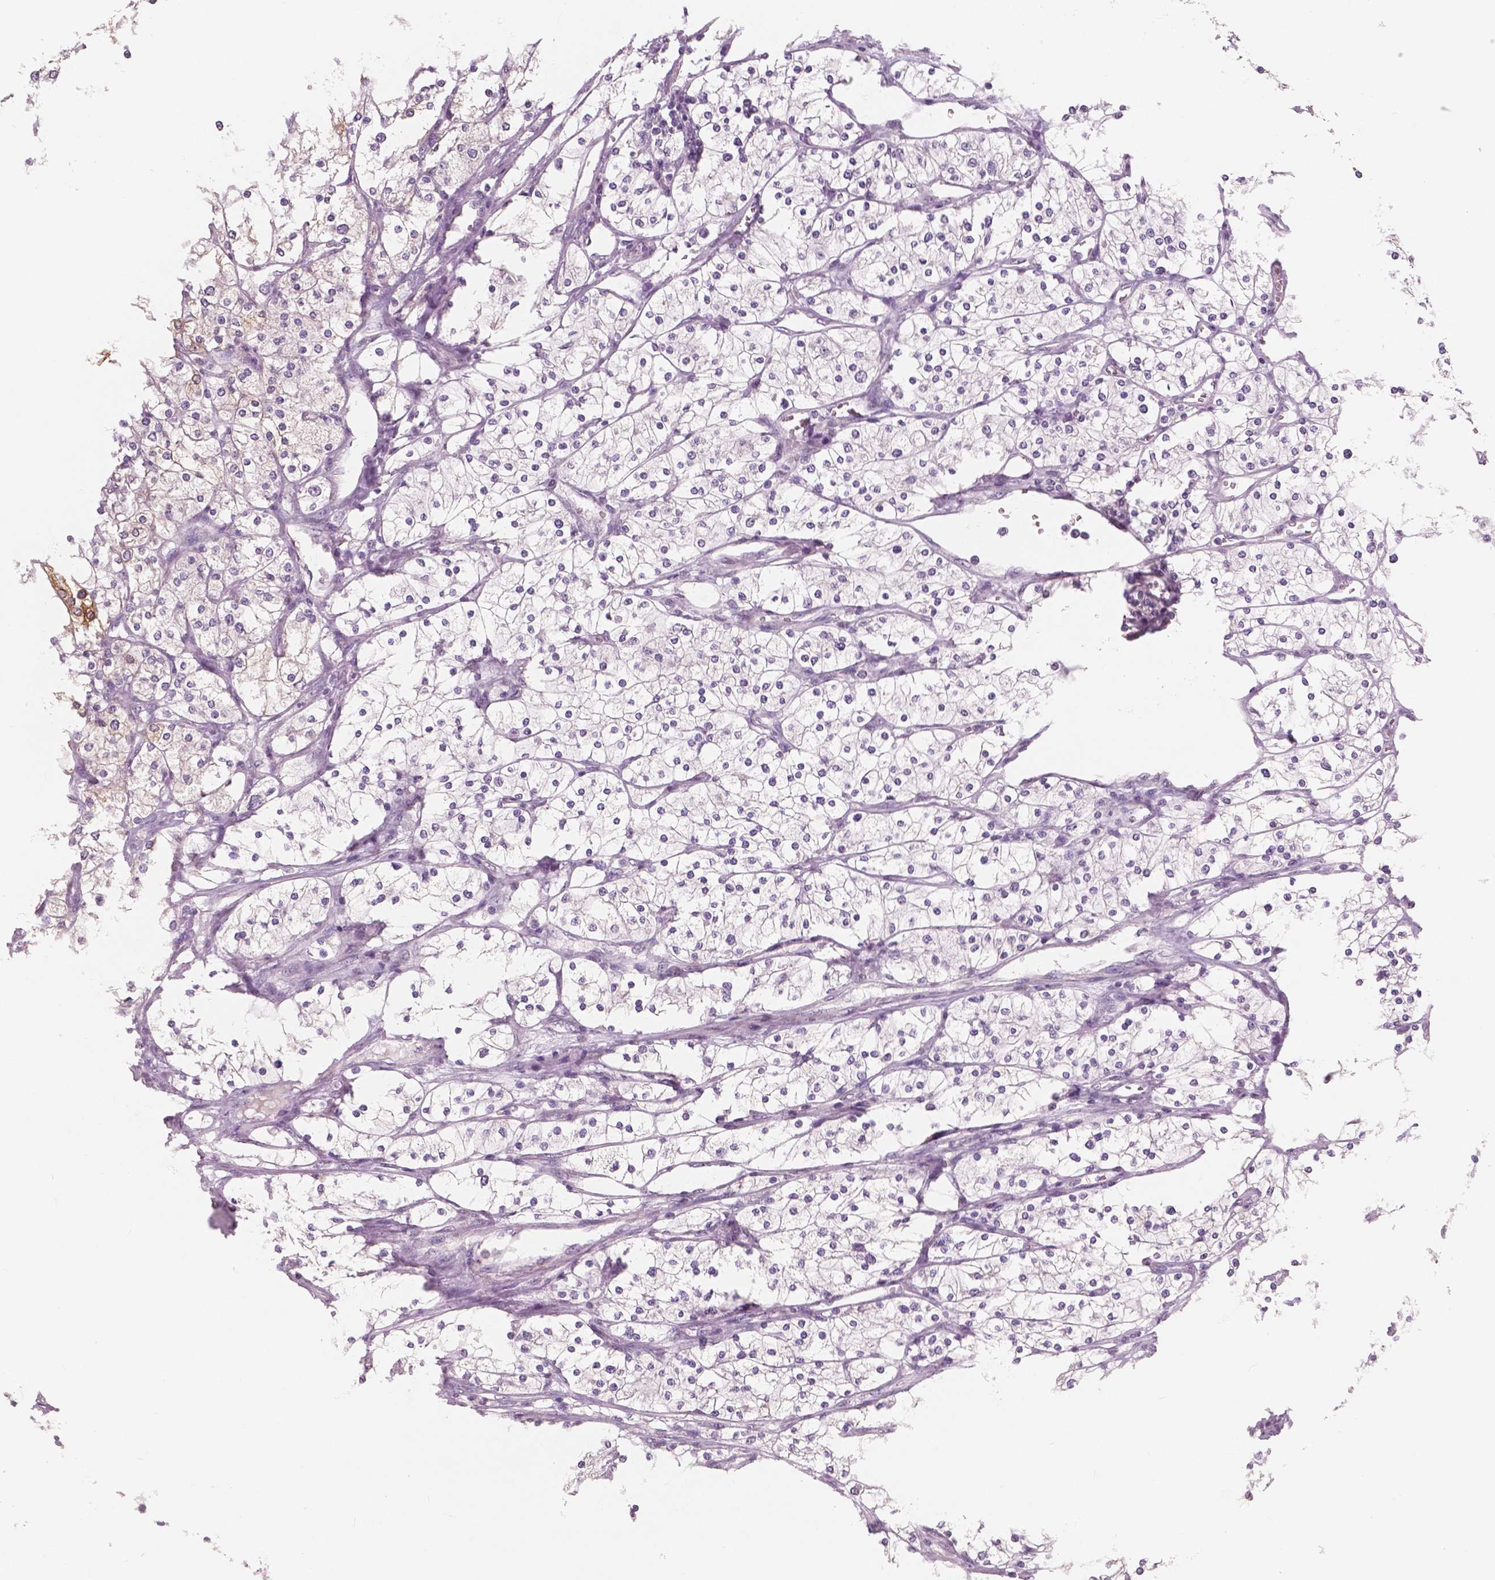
{"staining": {"intensity": "negative", "quantity": "none", "location": "none"}, "tissue": "renal cancer", "cell_type": "Tumor cells", "image_type": "cancer", "snomed": [{"axis": "morphology", "description": "Adenocarcinoma, NOS"}, {"axis": "topography", "description": "Kidney"}], "caption": "Tumor cells show no significant protein positivity in renal cancer.", "gene": "NECAB1", "patient": {"sex": "male", "age": 80}}